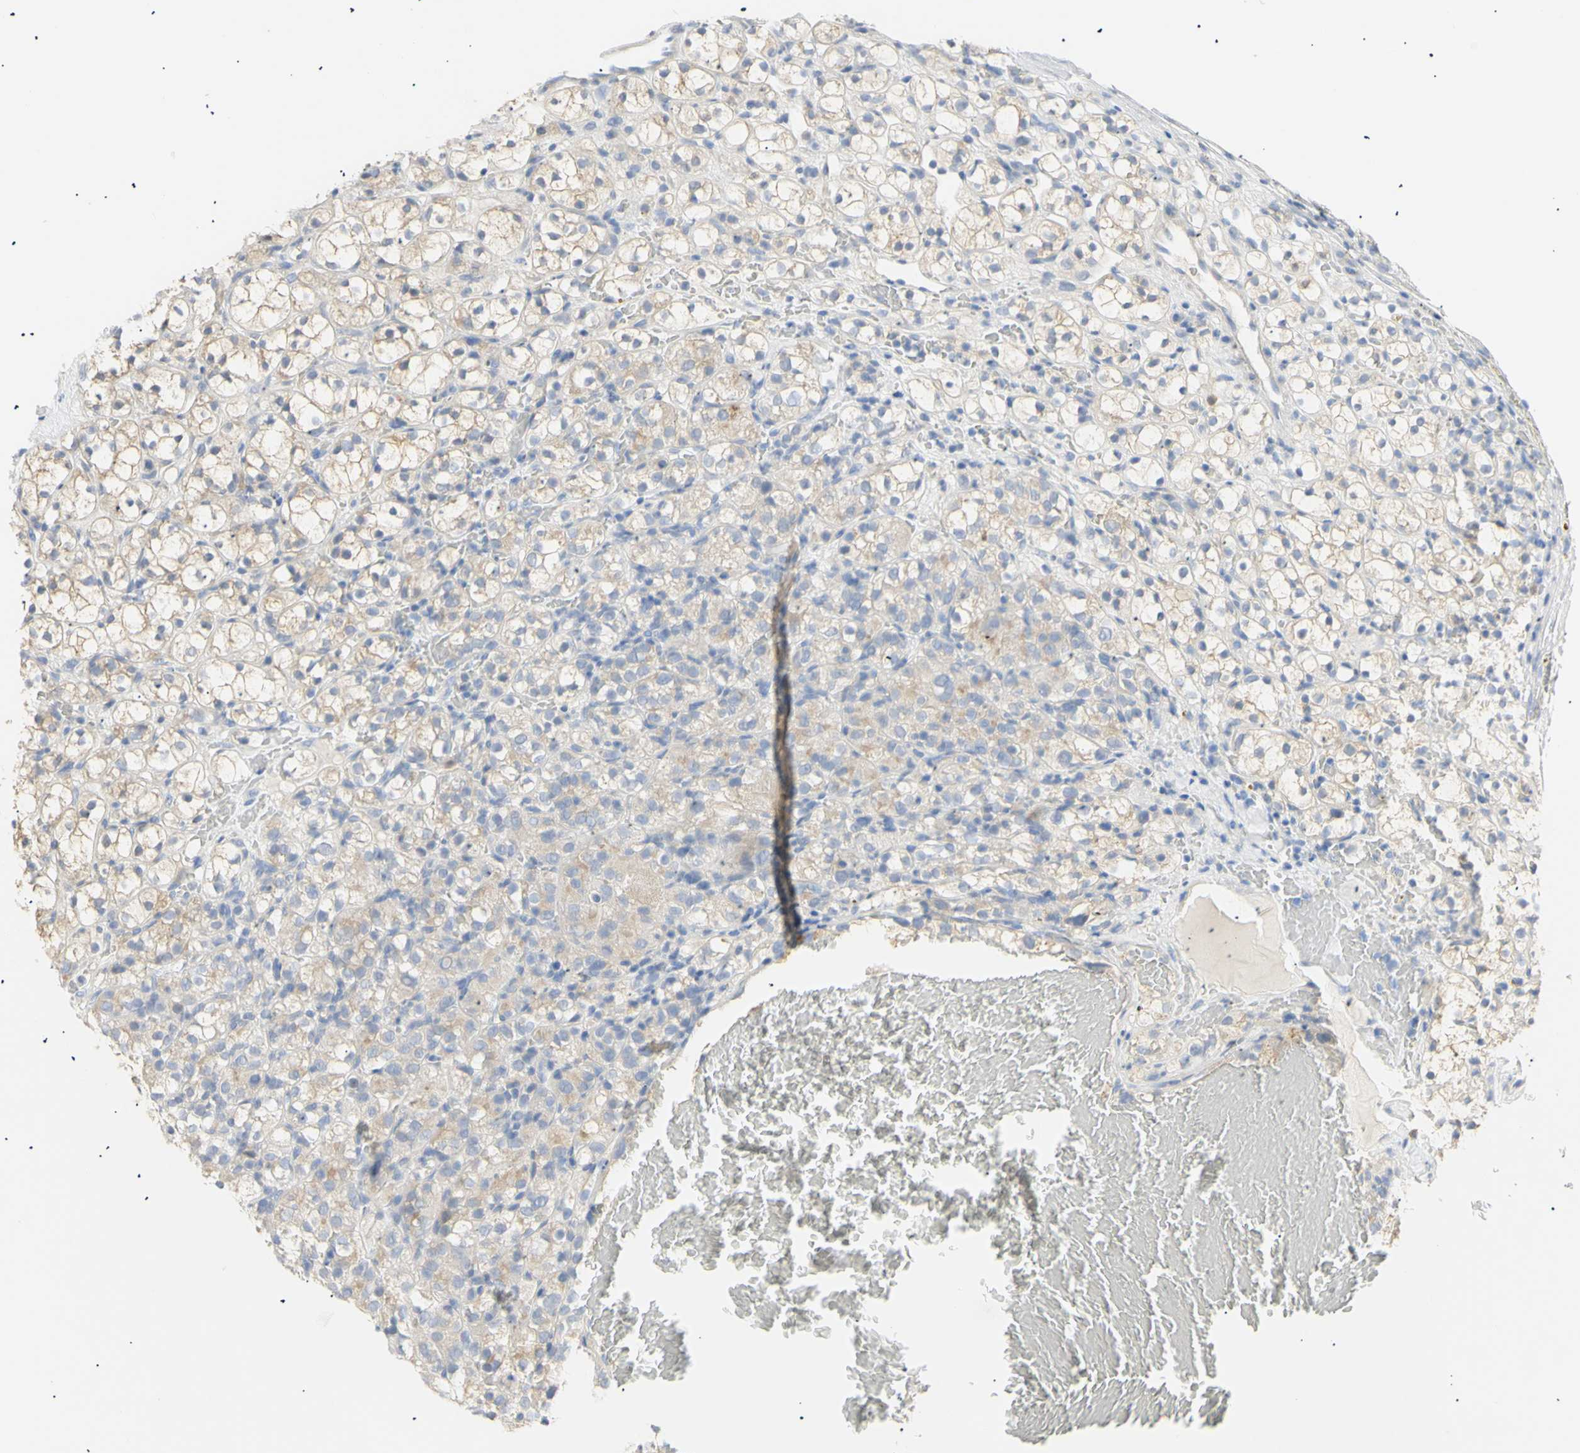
{"staining": {"intensity": "weak", "quantity": ">75%", "location": "cytoplasmic/membranous"}, "tissue": "renal cancer", "cell_type": "Tumor cells", "image_type": "cancer", "snomed": [{"axis": "morphology", "description": "Adenocarcinoma, NOS"}, {"axis": "topography", "description": "Kidney"}], "caption": "This micrograph shows immunohistochemistry staining of renal cancer (adenocarcinoma), with low weak cytoplasmic/membranous staining in approximately >75% of tumor cells.", "gene": "B4GALNT3", "patient": {"sex": "male", "age": 61}}